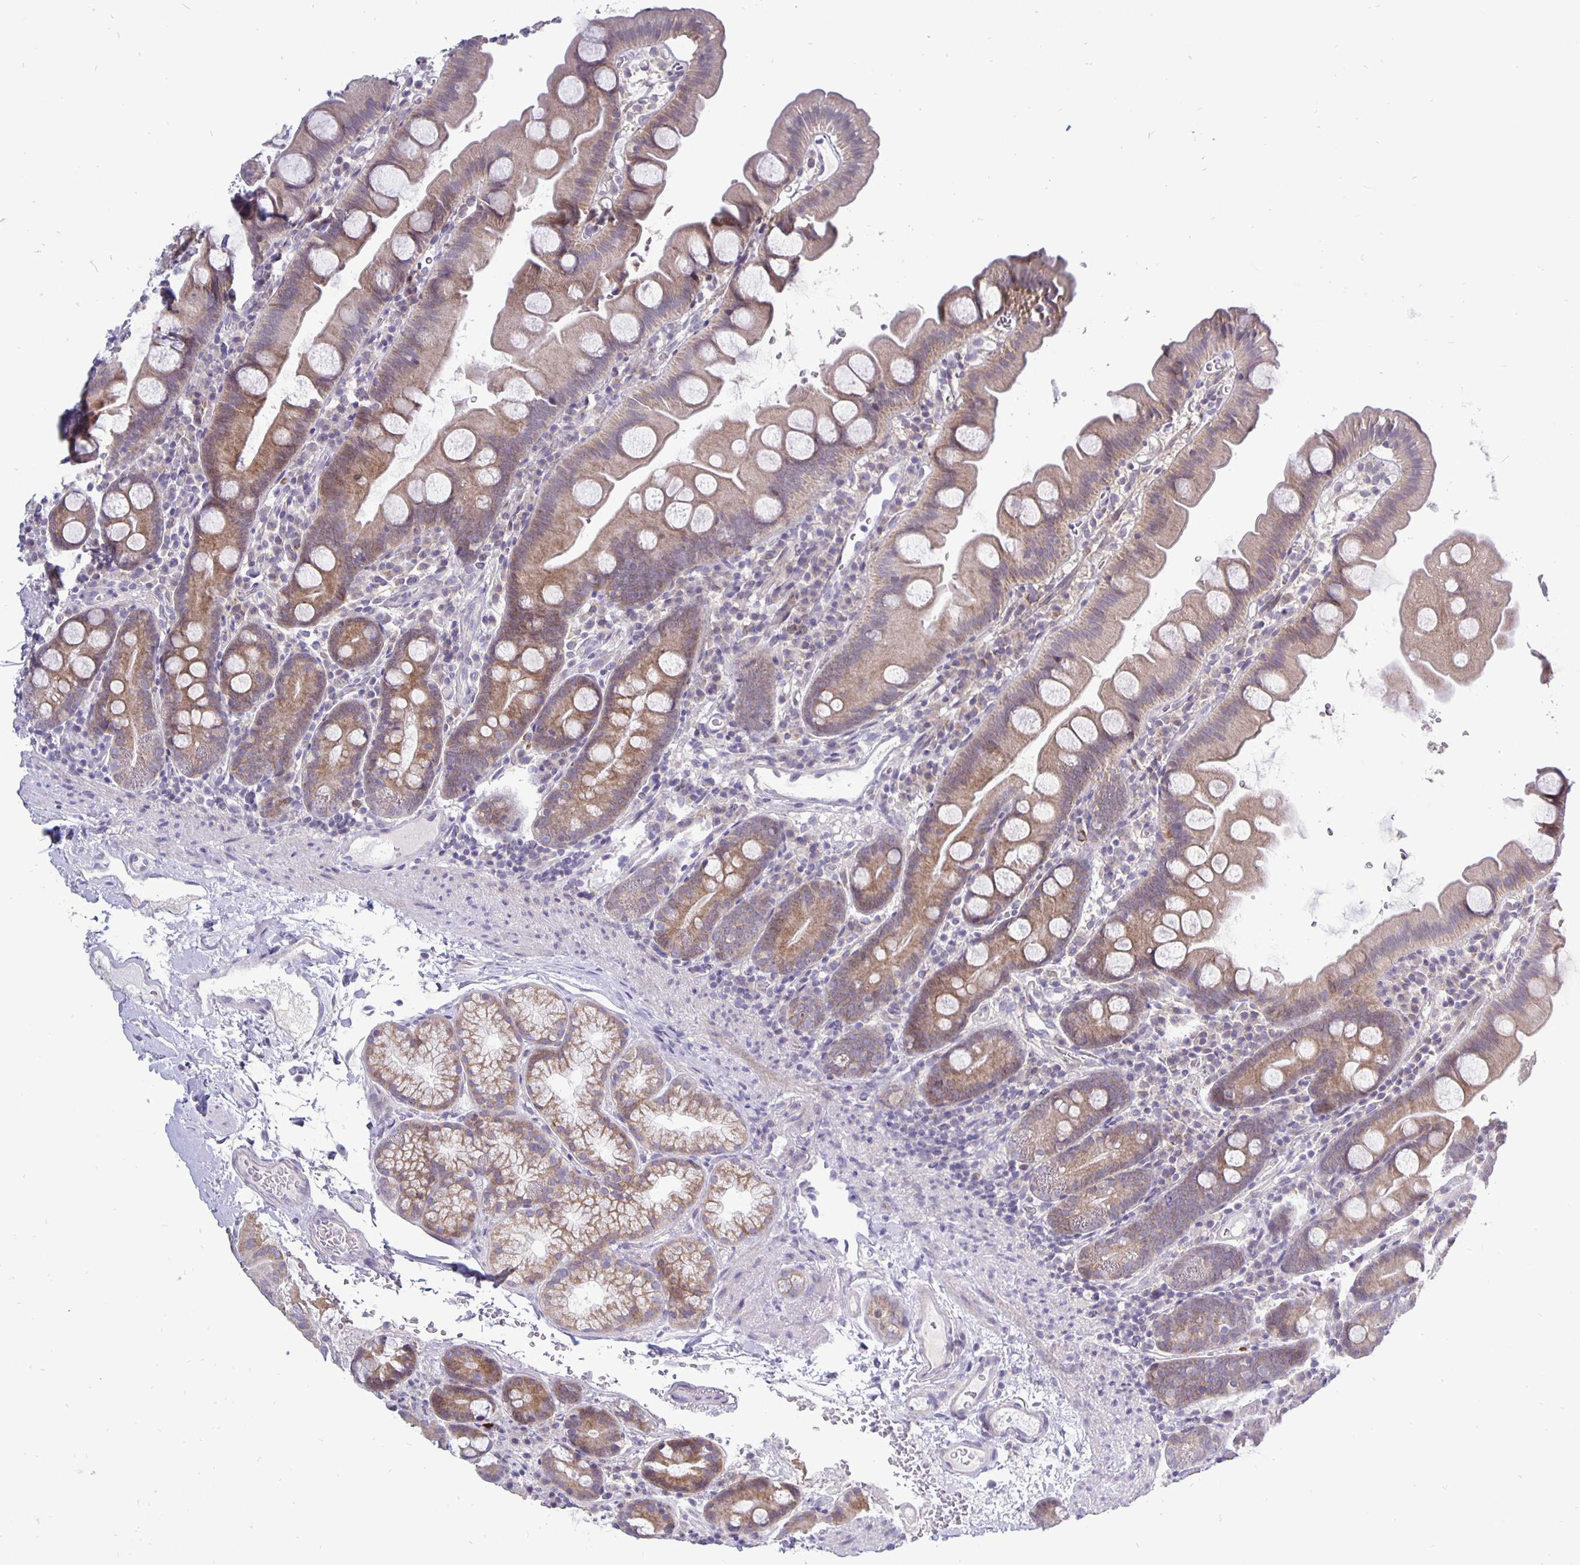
{"staining": {"intensity": "weak", "quantity": ">75%", "location": "cytoplasmic/membranous"}, "tissue": "small intestine", "cell_type": "Glandular cells", "image_type": "normal", "snomed": [{"axis": "morphology", "description": "Normal tissue, NOS"}, {"axis": "topography", "description": "Small intestine"}], "caption": "This is an image of immunohistochemistry staining of unremarkable small intestine, which shows weak staining in the cytoplasmic/membranous of glandular cells.", "gene": "ERBB2", "patient": {"sex": "female", "age": 68}}